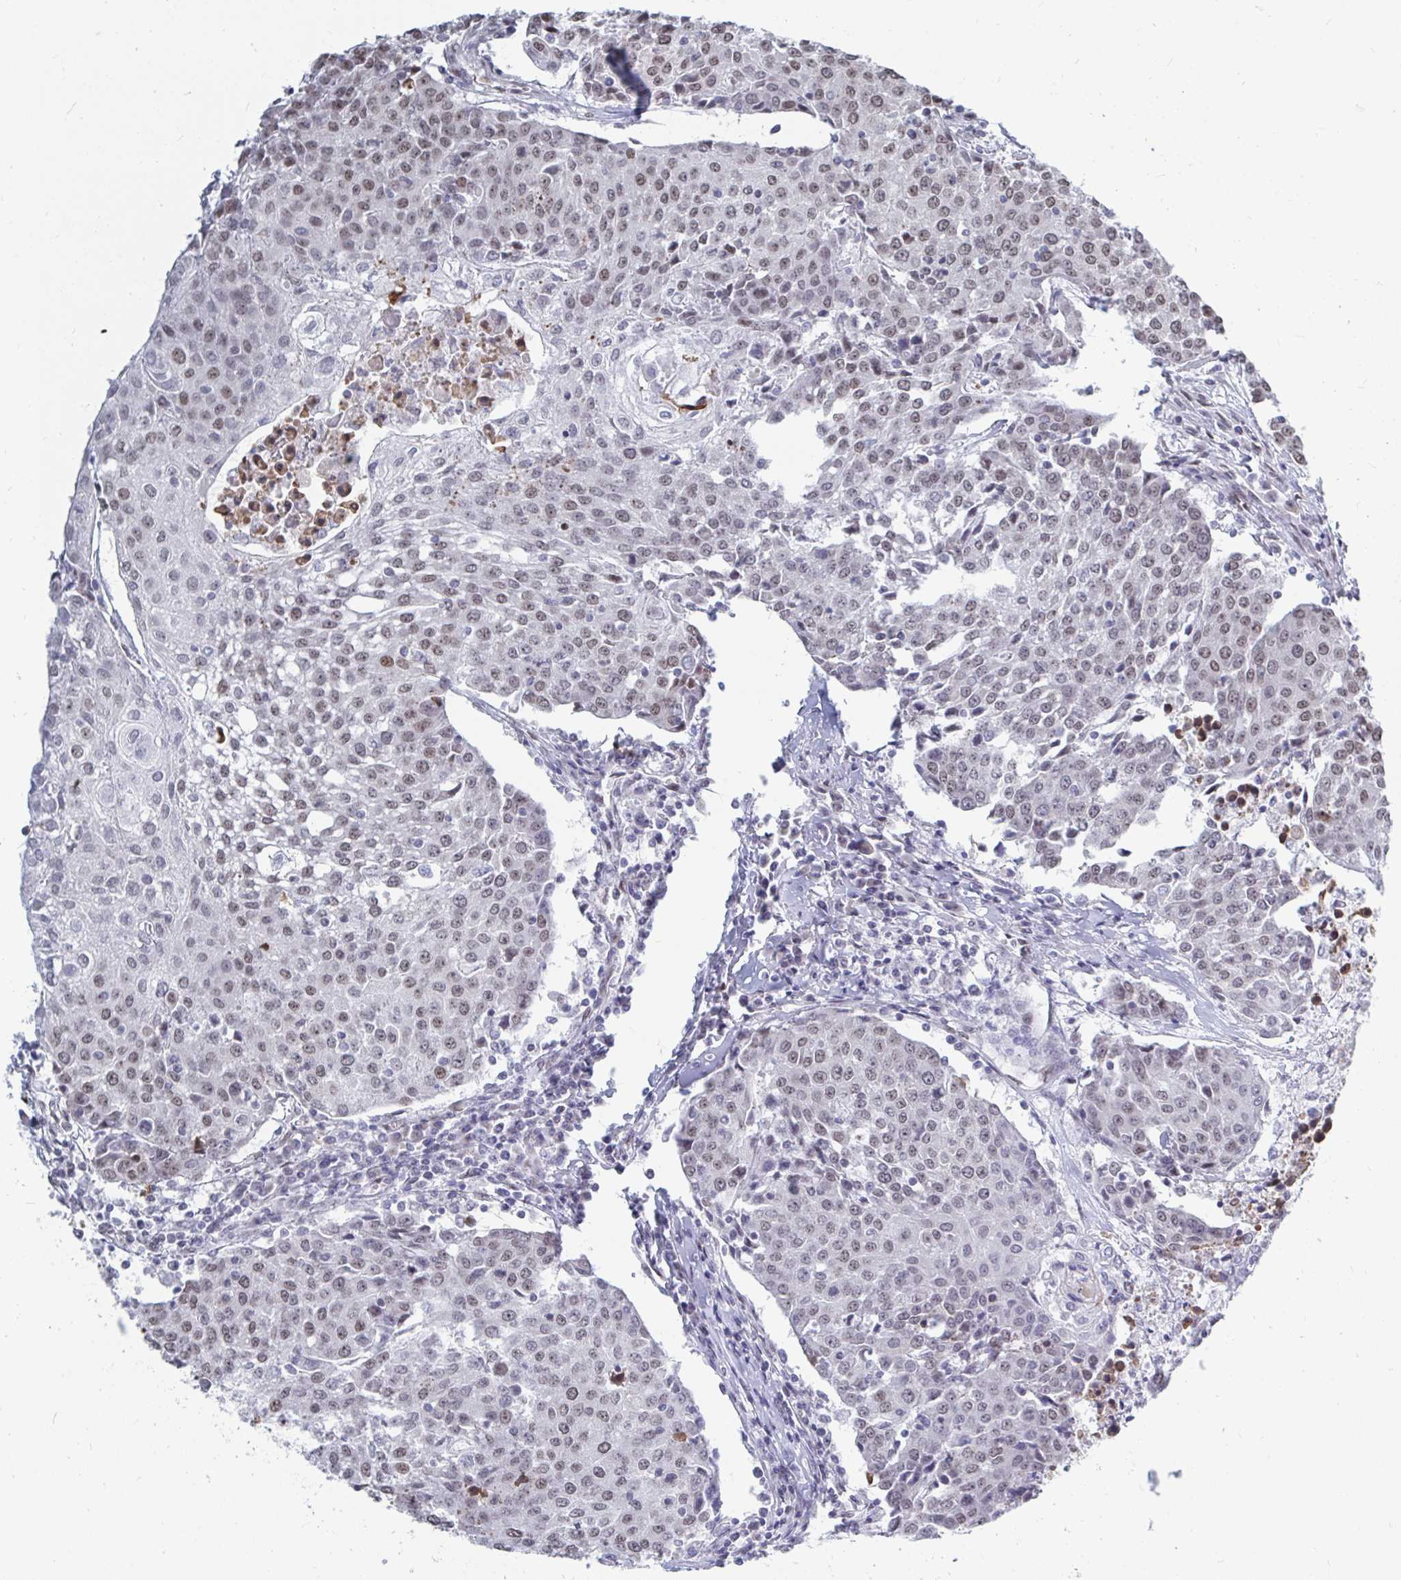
{"staining": {"intensity": "weak", "quantity": "25%-75%", "location": "nuclear"}, "tissue": "urothelial cancer", "cell_type": "Tumor cells", "image_type": "cancer", "snomed": [{"axis": "morphology", "description": "Urothelial carcinoma, High grade"}, {"axis": "topography", "description": "Urinary bladder"}], "caption": "Urothelial carcinoma (high-grade) stained with DAB (3,3'-diaminobenzidine) IHC displays low levels of weak nuclear expression in approximately 25%-75% of tumor cells.", "gene": "TRIP12", "patient": {"sex": "female", "age": 85}}